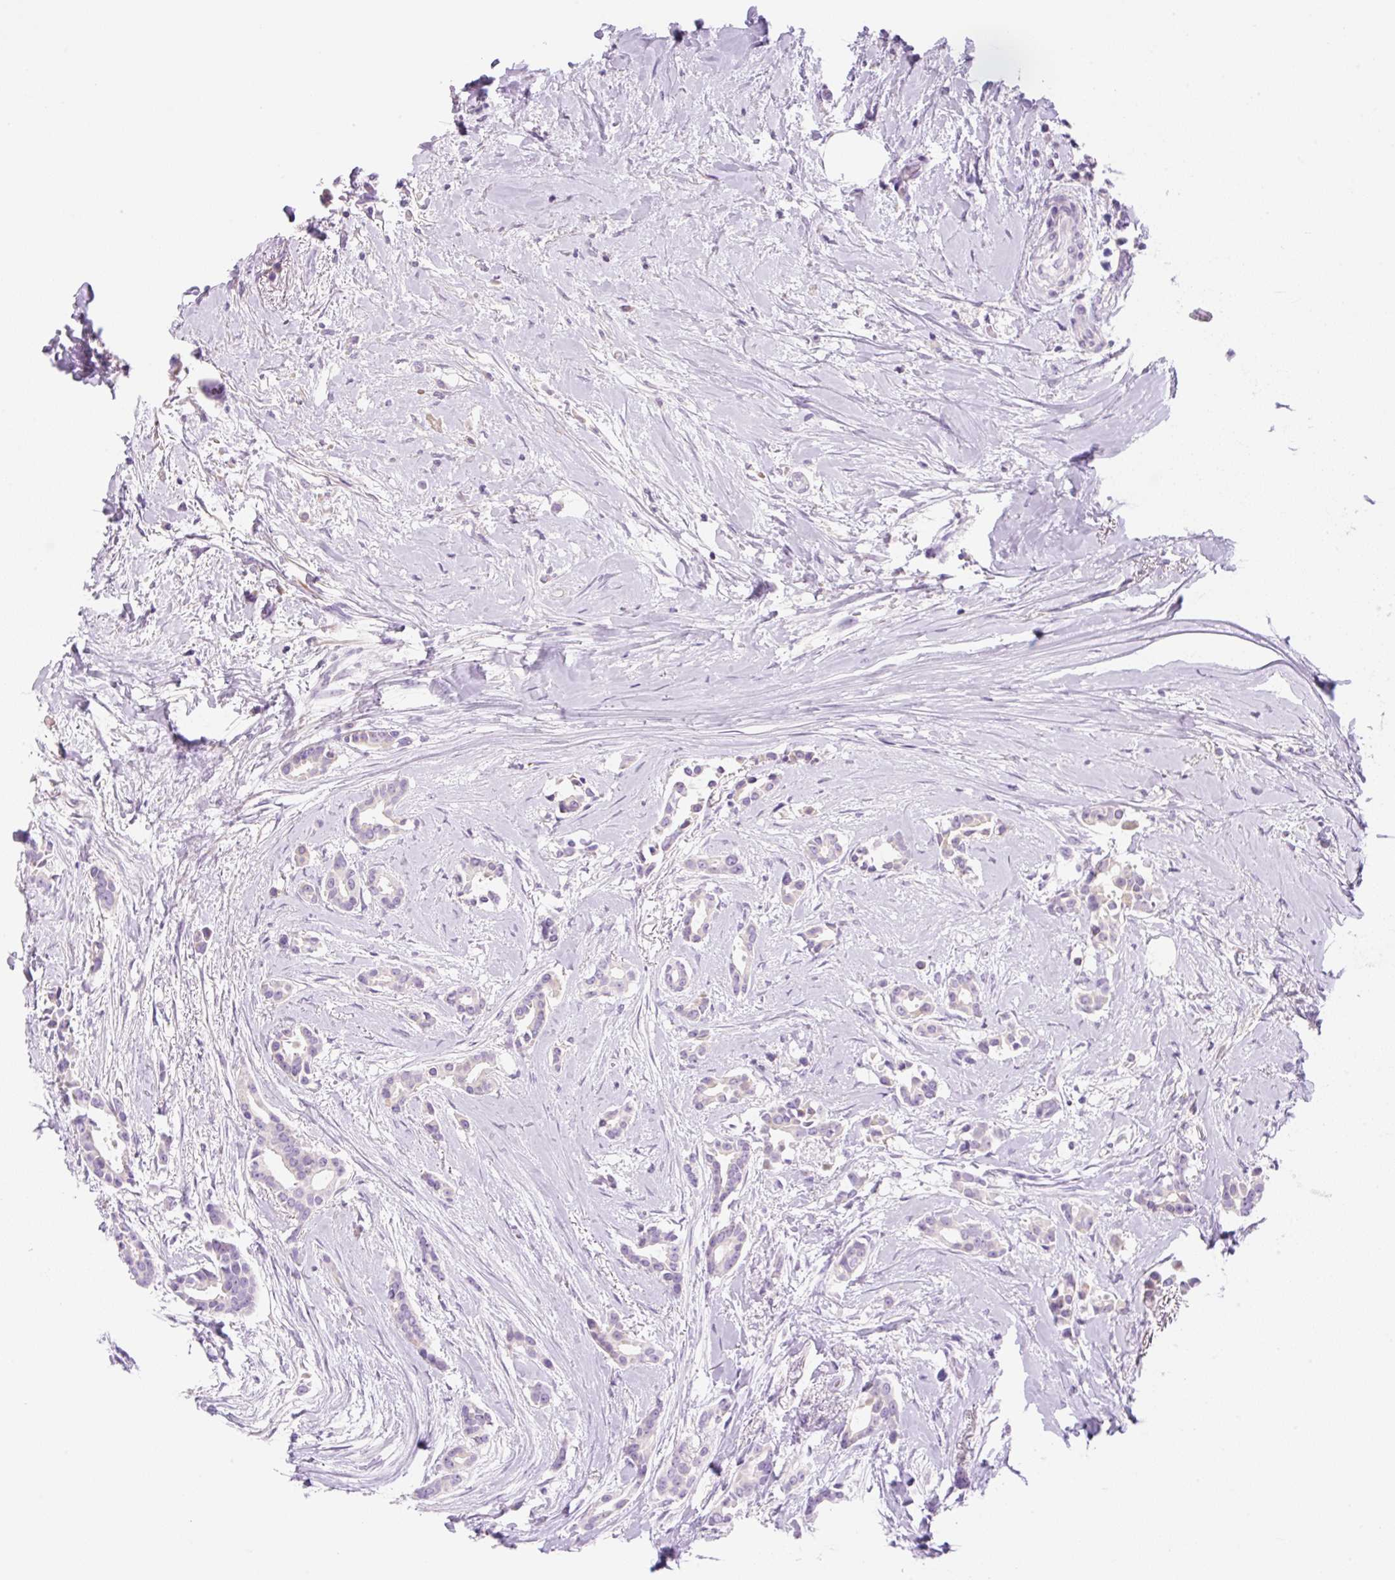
{"staining": {"intensity": "negative", "quantity": "none", "location": "none"}, "tissue": "breast cancer", "cell_type": "Tumor cells", "image_type": "cancer", "snomed": [{"axis": "morphology", "description": "Duct carcinoma"}, {"axis": "topography", "description": "Breast"}], "caption": "Infiltrating ductal carcinoma (breast) was stained to show a protein in brown. There is no significant expression in tumor cells.", "gene": "PALM3", "patient": {"sex": "female", "age": 64}}